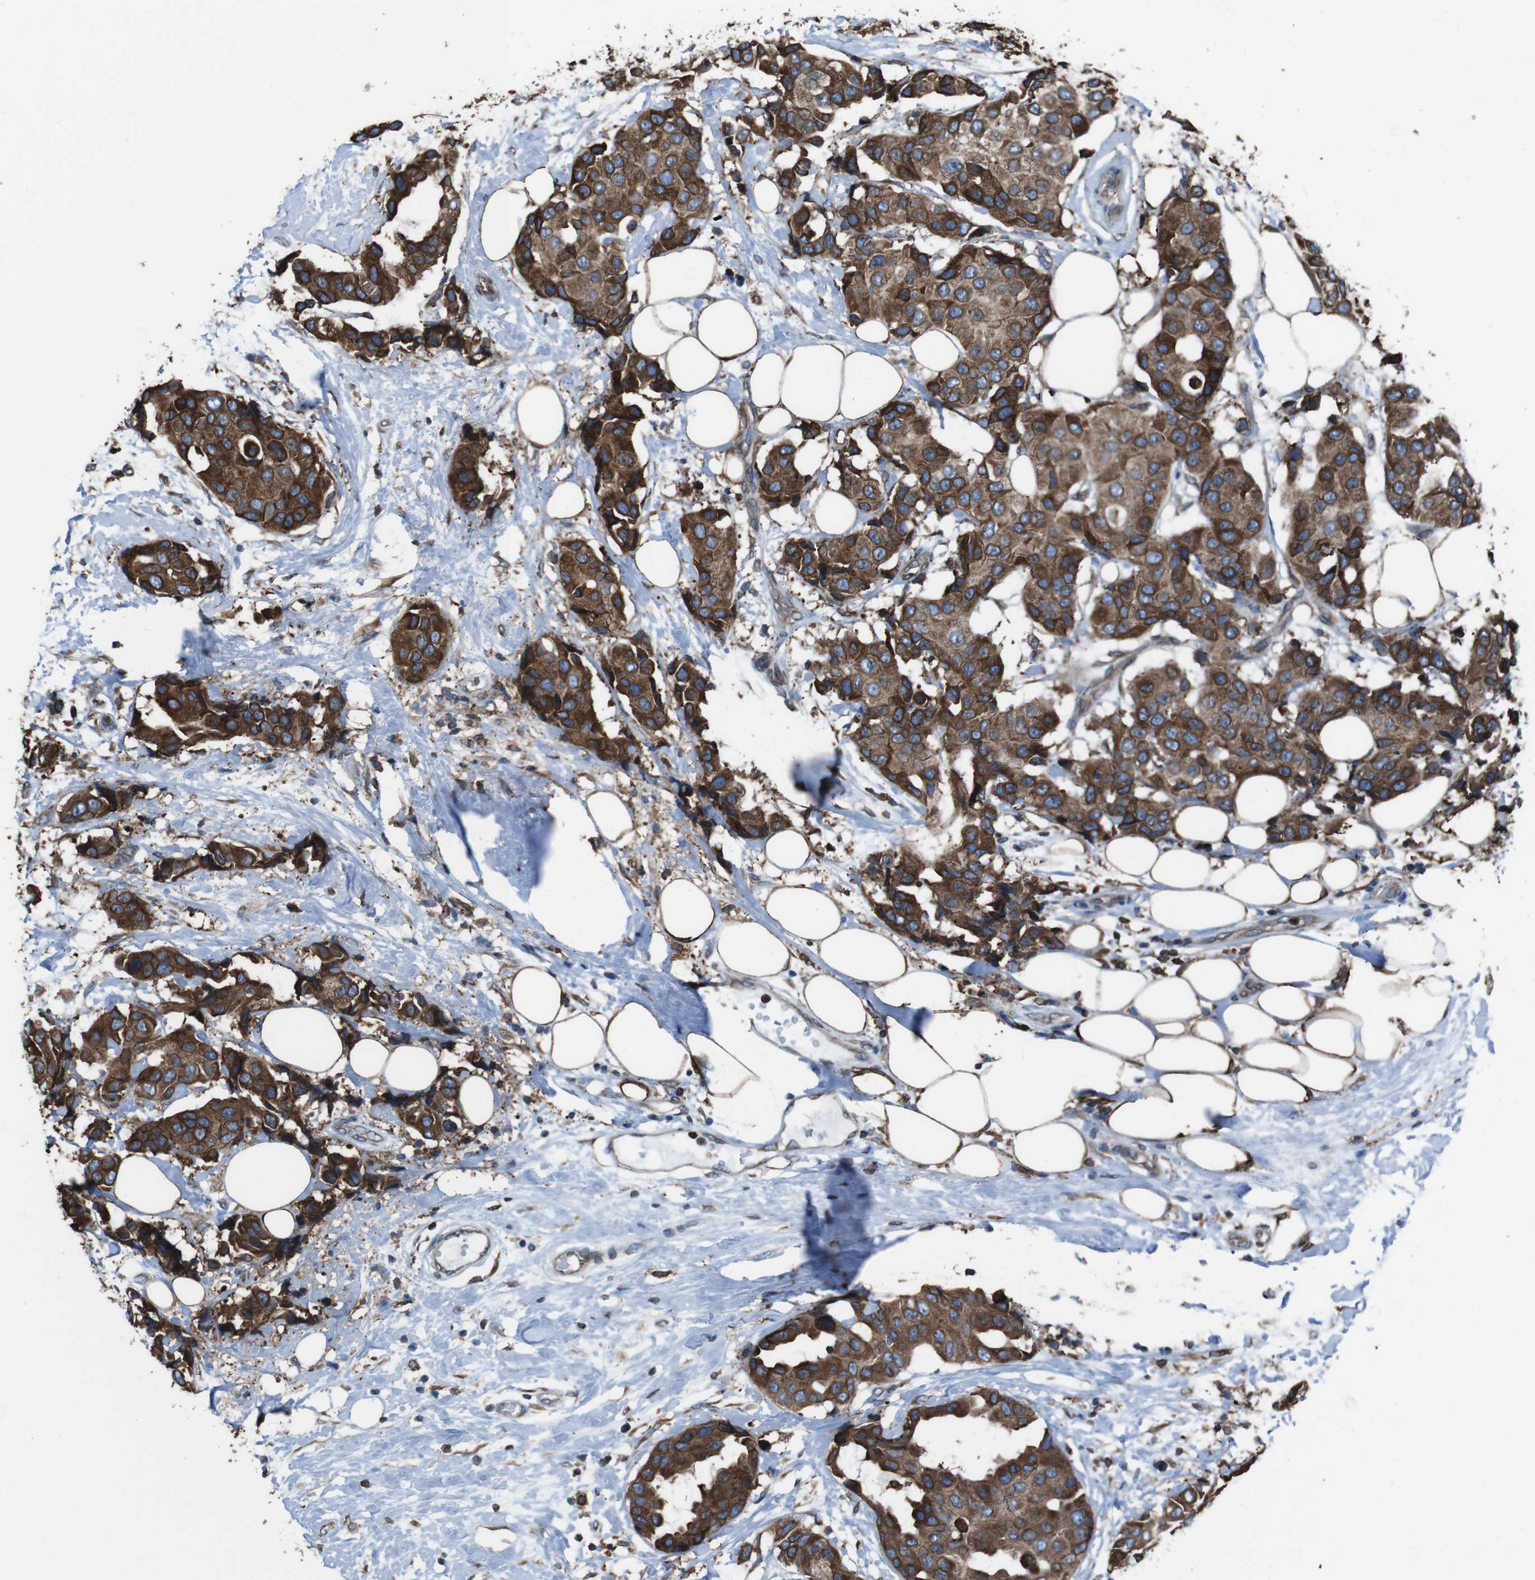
{"staining": {"intensity": "strong", "quantity": ">75%", "location": "cytoplasmic/membranous,nuclear"}, "tissue": "breast cancer", "cell_type": "Tumor cells", "image_type": "cancer", "snomed": [{"axis": "morphology", "description": "Normal tissue, NOS"}, {"axis": "morphology", "description": "Duct carcinoma"}, {"axis": "topography", "description": "Breast"}], "caption": "Immunohistochemical staining of breast cancer (infiltrating ductal carcinoma) exhibits high levels of strong cytoplasmic/membranous and nuclear positivity in approximately >75% of tumor cells.", "gene": "APMAP", "patient": {"sex": "female", "age": 39}}